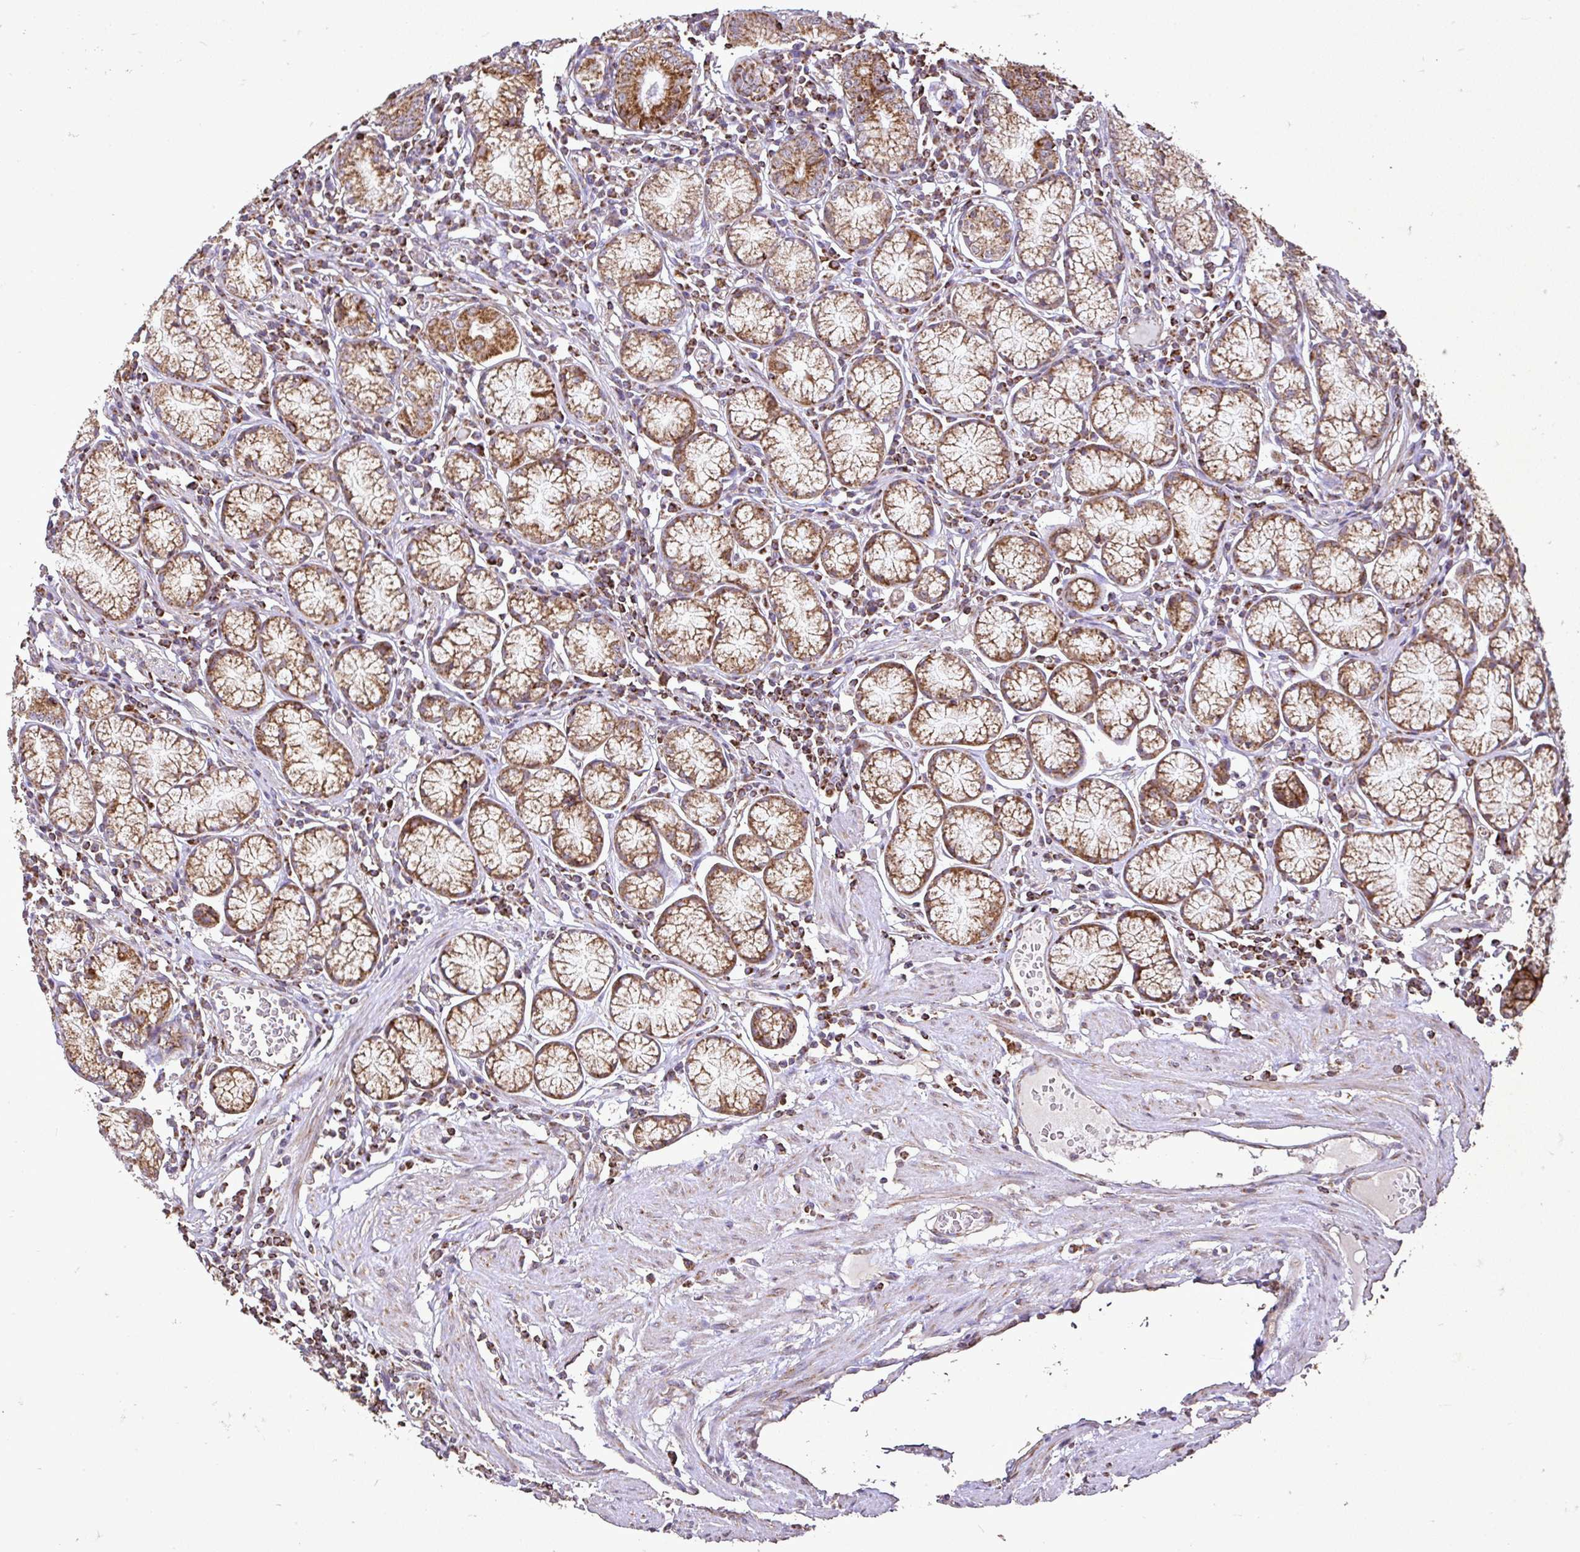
{"staining": {"intensity": "moderate", "quantity": ">75%", "location": "cytoplasmic/membranous"}, "tissue": "stomach", "cell_type": "Glandular cells", "image_type": "normal", "snomed": [{"axis": "morphology", "description": "Normal tissue, NOS"}, {"axis": "topography", "description": "Stomach"}], "caption": "Moderate cytoplasmic/membranous positivity for a protein is present in approximately >75% of glandular cells of benign stomach using IHC.", "gene": "AGK", "patient": {"sex": "male", "age": 55}}